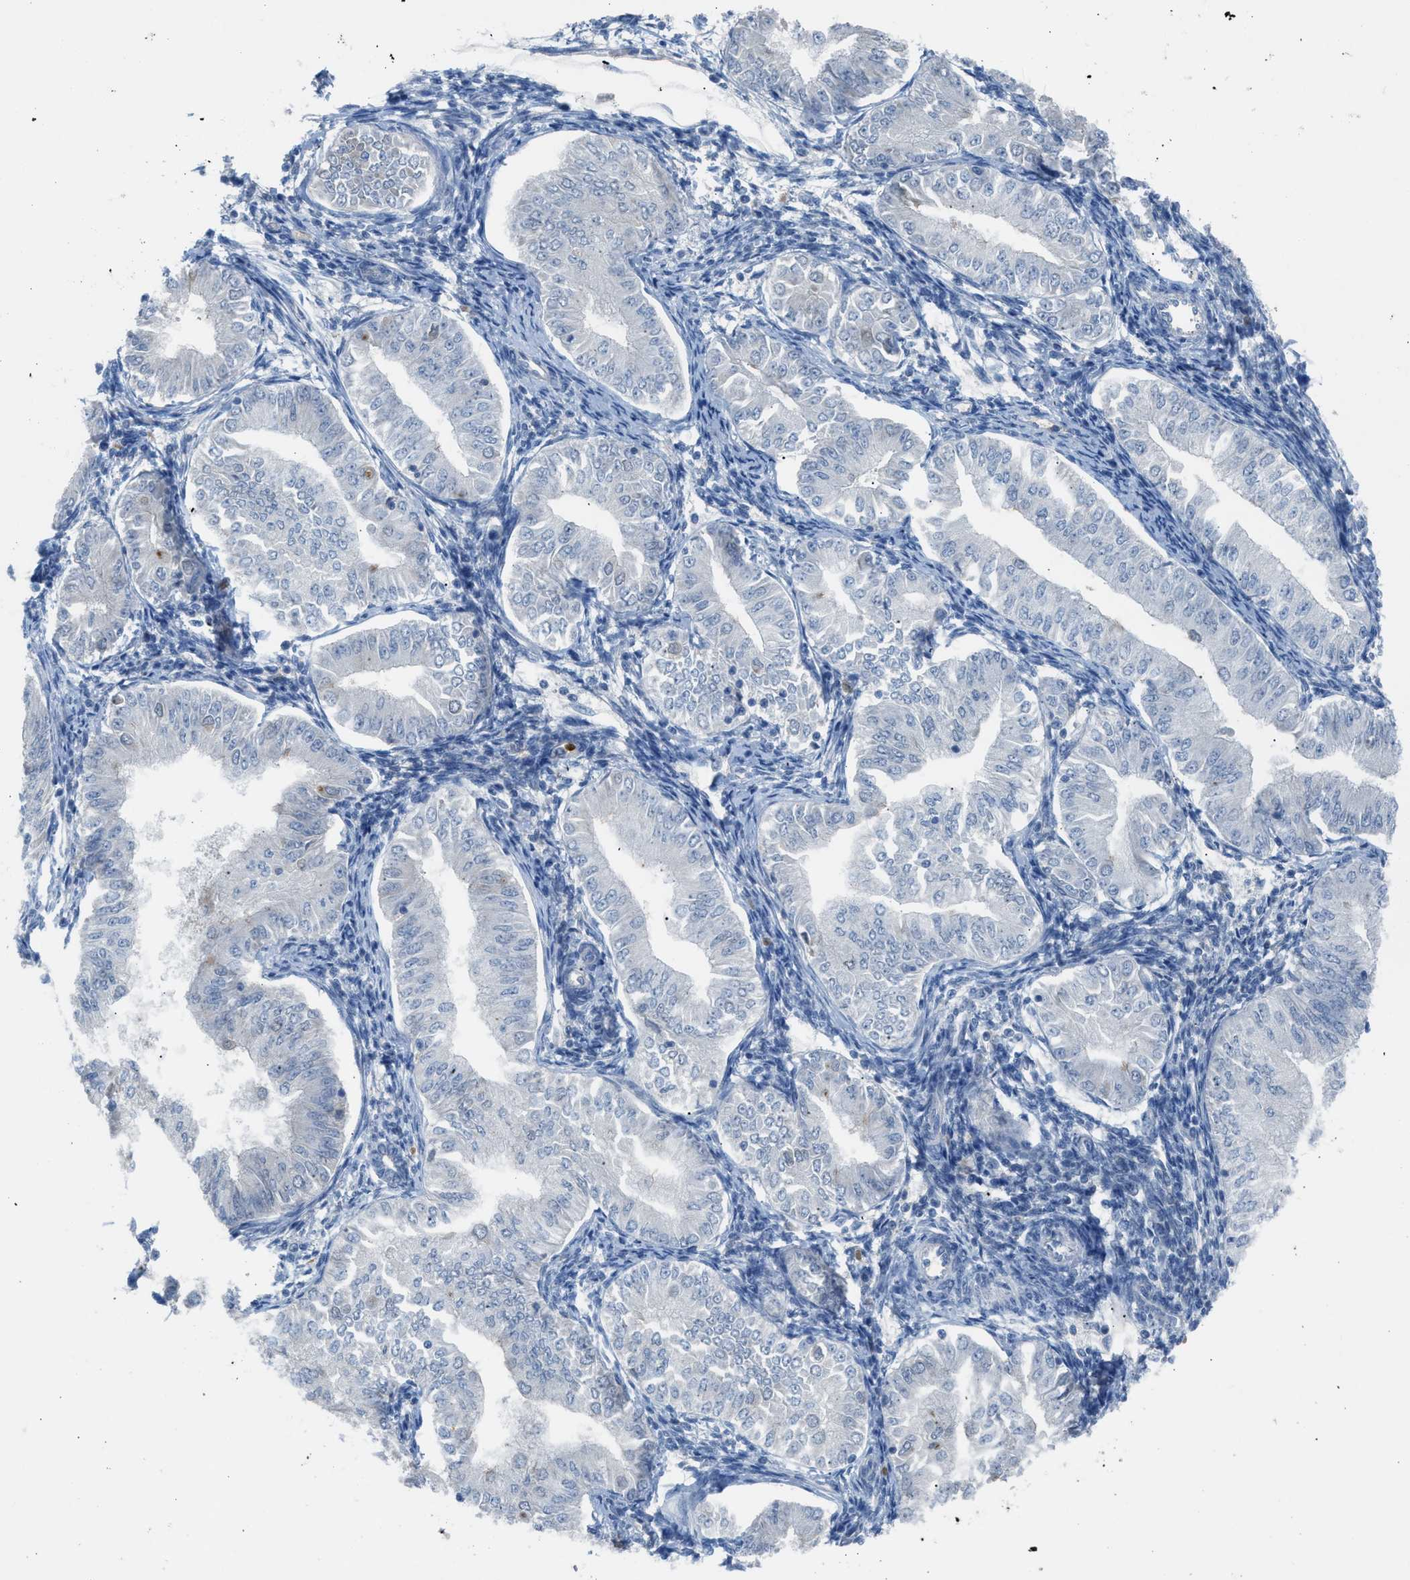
{"staining": {"intensity": "negative", "quantity": "none", "location": "none"}, "tissue": "endometrial cancer", "cell_type": "Tumor cells", "image_type": "cancer", "snomed": [{"axis": "morphology", "description": "Normal tissue, NOS"}, {"axis": "morphology", "description": "Adenocarcinoma, NOS"}, {"axis": "topography", "description": "Endometrium"}], "caption": "Tumor cells show no significant expression in endometrial cancer (adenocarcinoma). (Brightfield microscopy of DAB (3,3'-diaminobenzidine) IHC at high magnification).", "gene": "CFAP77", "patient": {"sex": "female", "age": 53}}